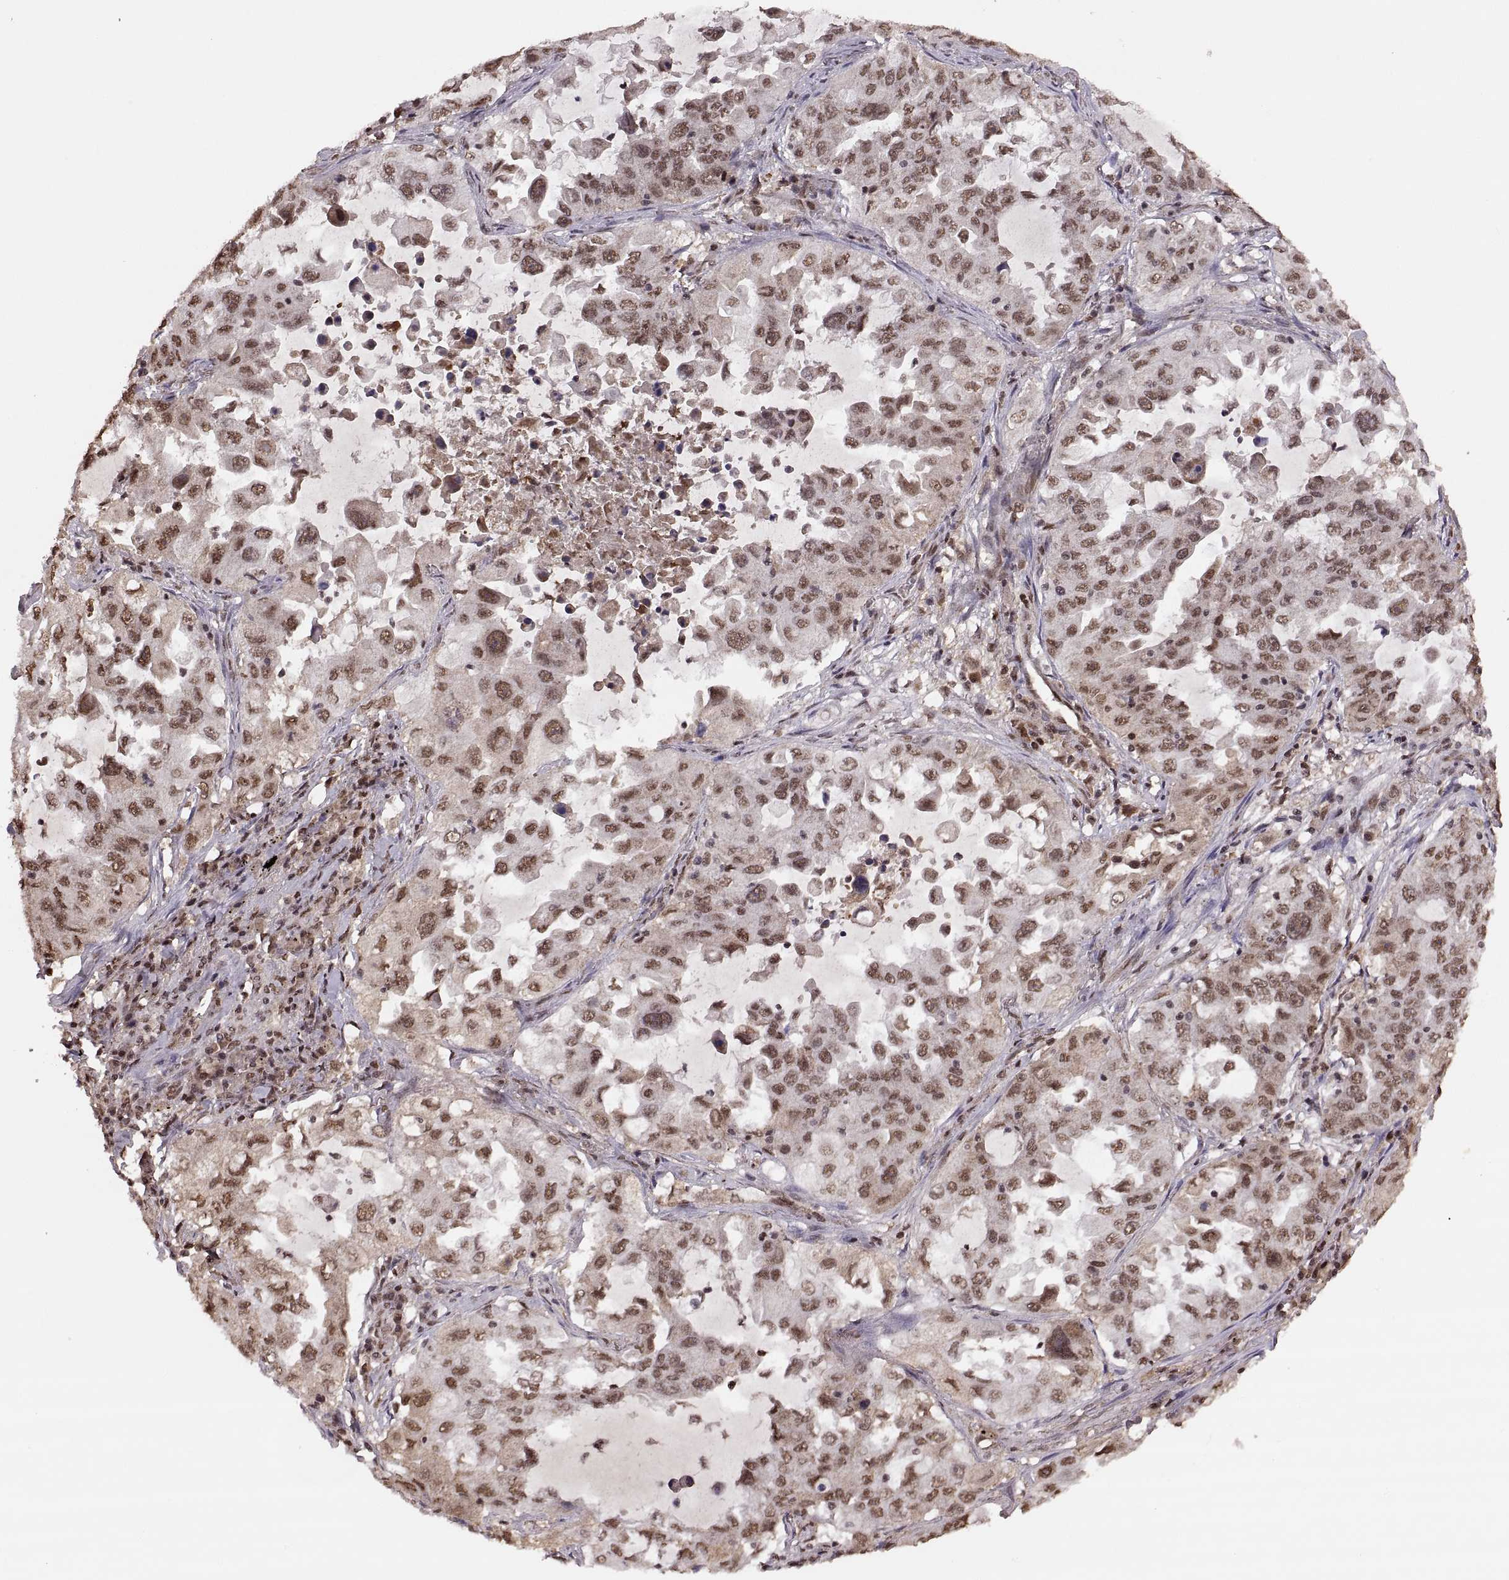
{"staining": {"intensity": "moderate", "quantity": ">75%", "location": "cytoplasmic/membranous,nuclear"}, "tissue": "lung cancer", "cell_type": "Tumor cells", "image_type": "cancer", "snomed": [{"axis": "morphology", "description": "Adenocarcinoma, NOS"}, {"axis": "topography", "description": "Lung"}], "caption": "Immunohistochemistry (IHC) image of neoplastic tissue: human adenocarcinoma (lung) stained using immunohistochemistry (IHC) displays medium levels of moderate protein expression localized specifically in the cytoplasmic/membranous and nuclear of tumor cells, appearing as a cytoplasmic/membranous and nuclear brown color.", "gene": "RFT1", "patient": {"sex": "female", "age": 61}}